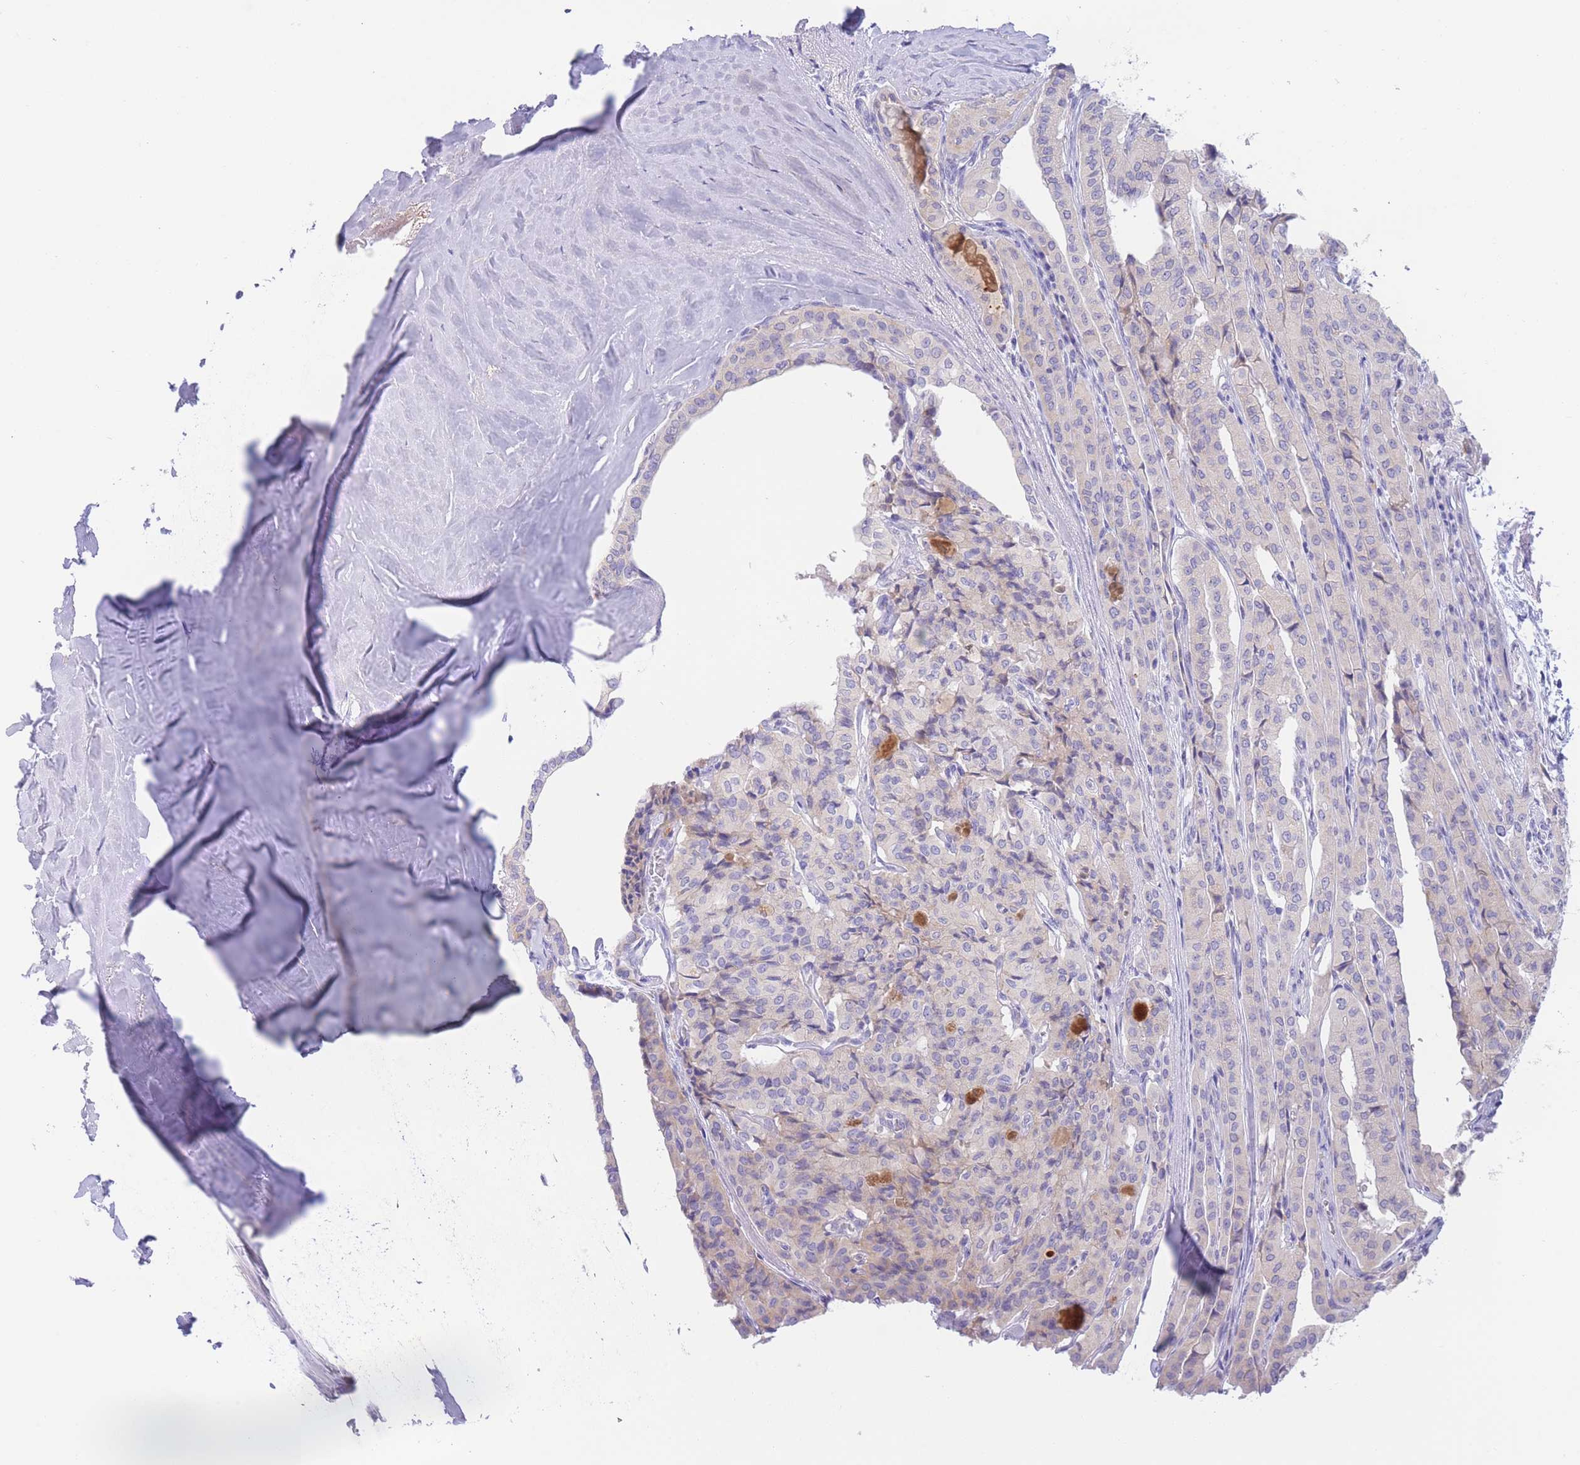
{"staining": {"intensity": "negative", "quantity": "none", "location": "none"}, "tissue": "thyroid cancer", "cell_type": "Tumor cells", "image_type": "cancer", "snomed": [{"axis": "morphology", "description": "Papillary adenocarcinoma, NOS"}, {"axis": "topography", "description": "Thyroid gland"}], "caption": "Immunohistochemical staining of papillary adenocarcinoma (thyroid) reveals no significant positivity in tumor cells.", "gene": "PCDHB3", "patient": {"sex": "female", "age": 59}}